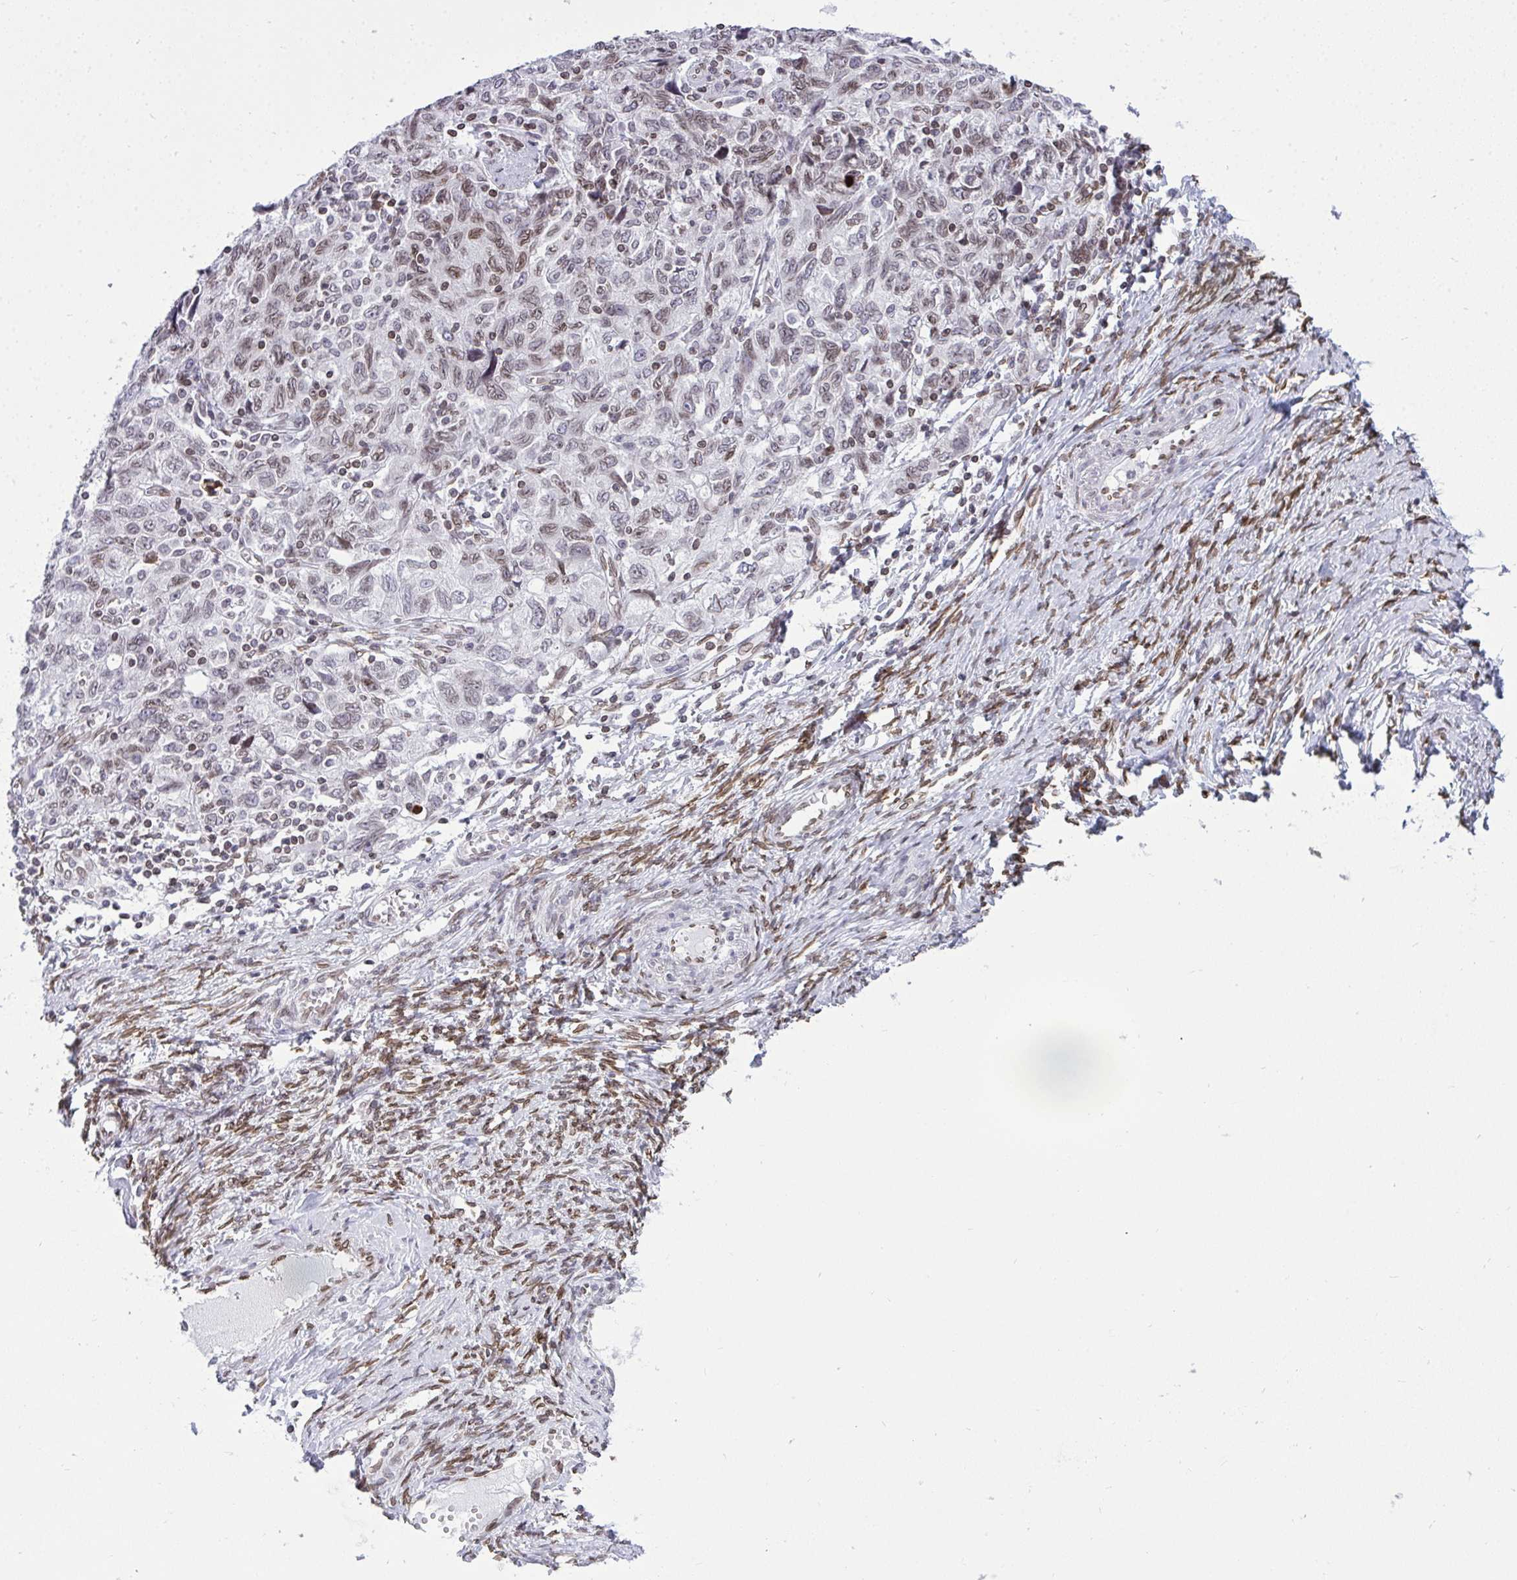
{"staining": {"intensity": "weak", "quantity": "25%-75%", "location": "nuclear"}, "tissue": "ovarian cancer", "cell_type": "Tumor cells", "image_type": "cancer", "snomed": [{"axis": "morphology", "description": "Carcinoma, NOS"}, {"axis": "morphology", "description": "Cystadenocarcinoma, serous, NOS"}, {"axis": "topography", "description": "Ovary"}], "caption": "The image displays a brown stain indicating the presence of a protein in the nuclear of tumor cells in ovarian serous cystadenocarcinoma.", "gene": "LMNB2", "patient": {"sex": "female", "age": 69}}